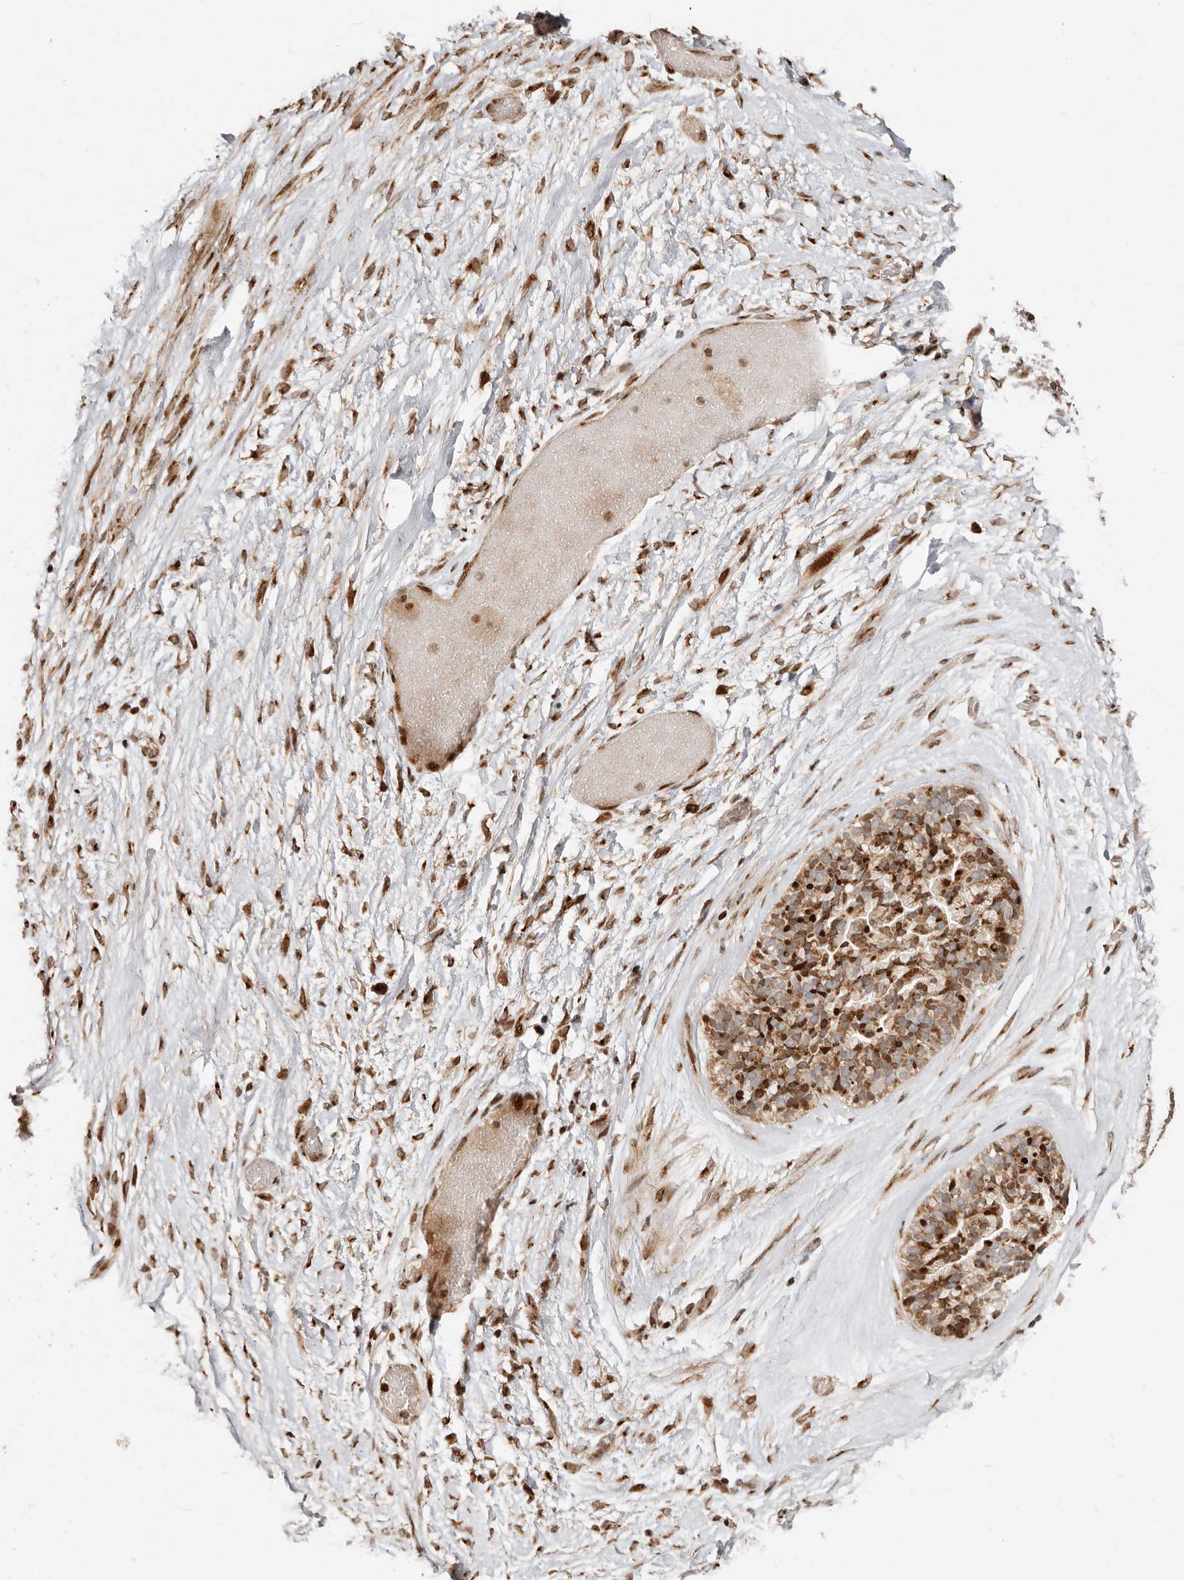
{"staining": {"intensity": "strong", "quantity": ">75%", "location": "cytoplasmic/membranous,nuclear"}, "tissue": "ovarian cancer", "cell_type": "Tumor cells", "image_type": "cancer", "snomed": [{"axis": "morphology", "description": "Cystadenocarcinoma, serous, NOS"}, {"axis": "topography", "description": "Ovary"}], "caption": "Protein expression analysis of human ovarian cancer reveals strong cytoplasmic/membranous and nuclear staining in about >75% of tumor cells.", "gene": "TRIM4", "patient": {"sex": "female", "age": 56}}